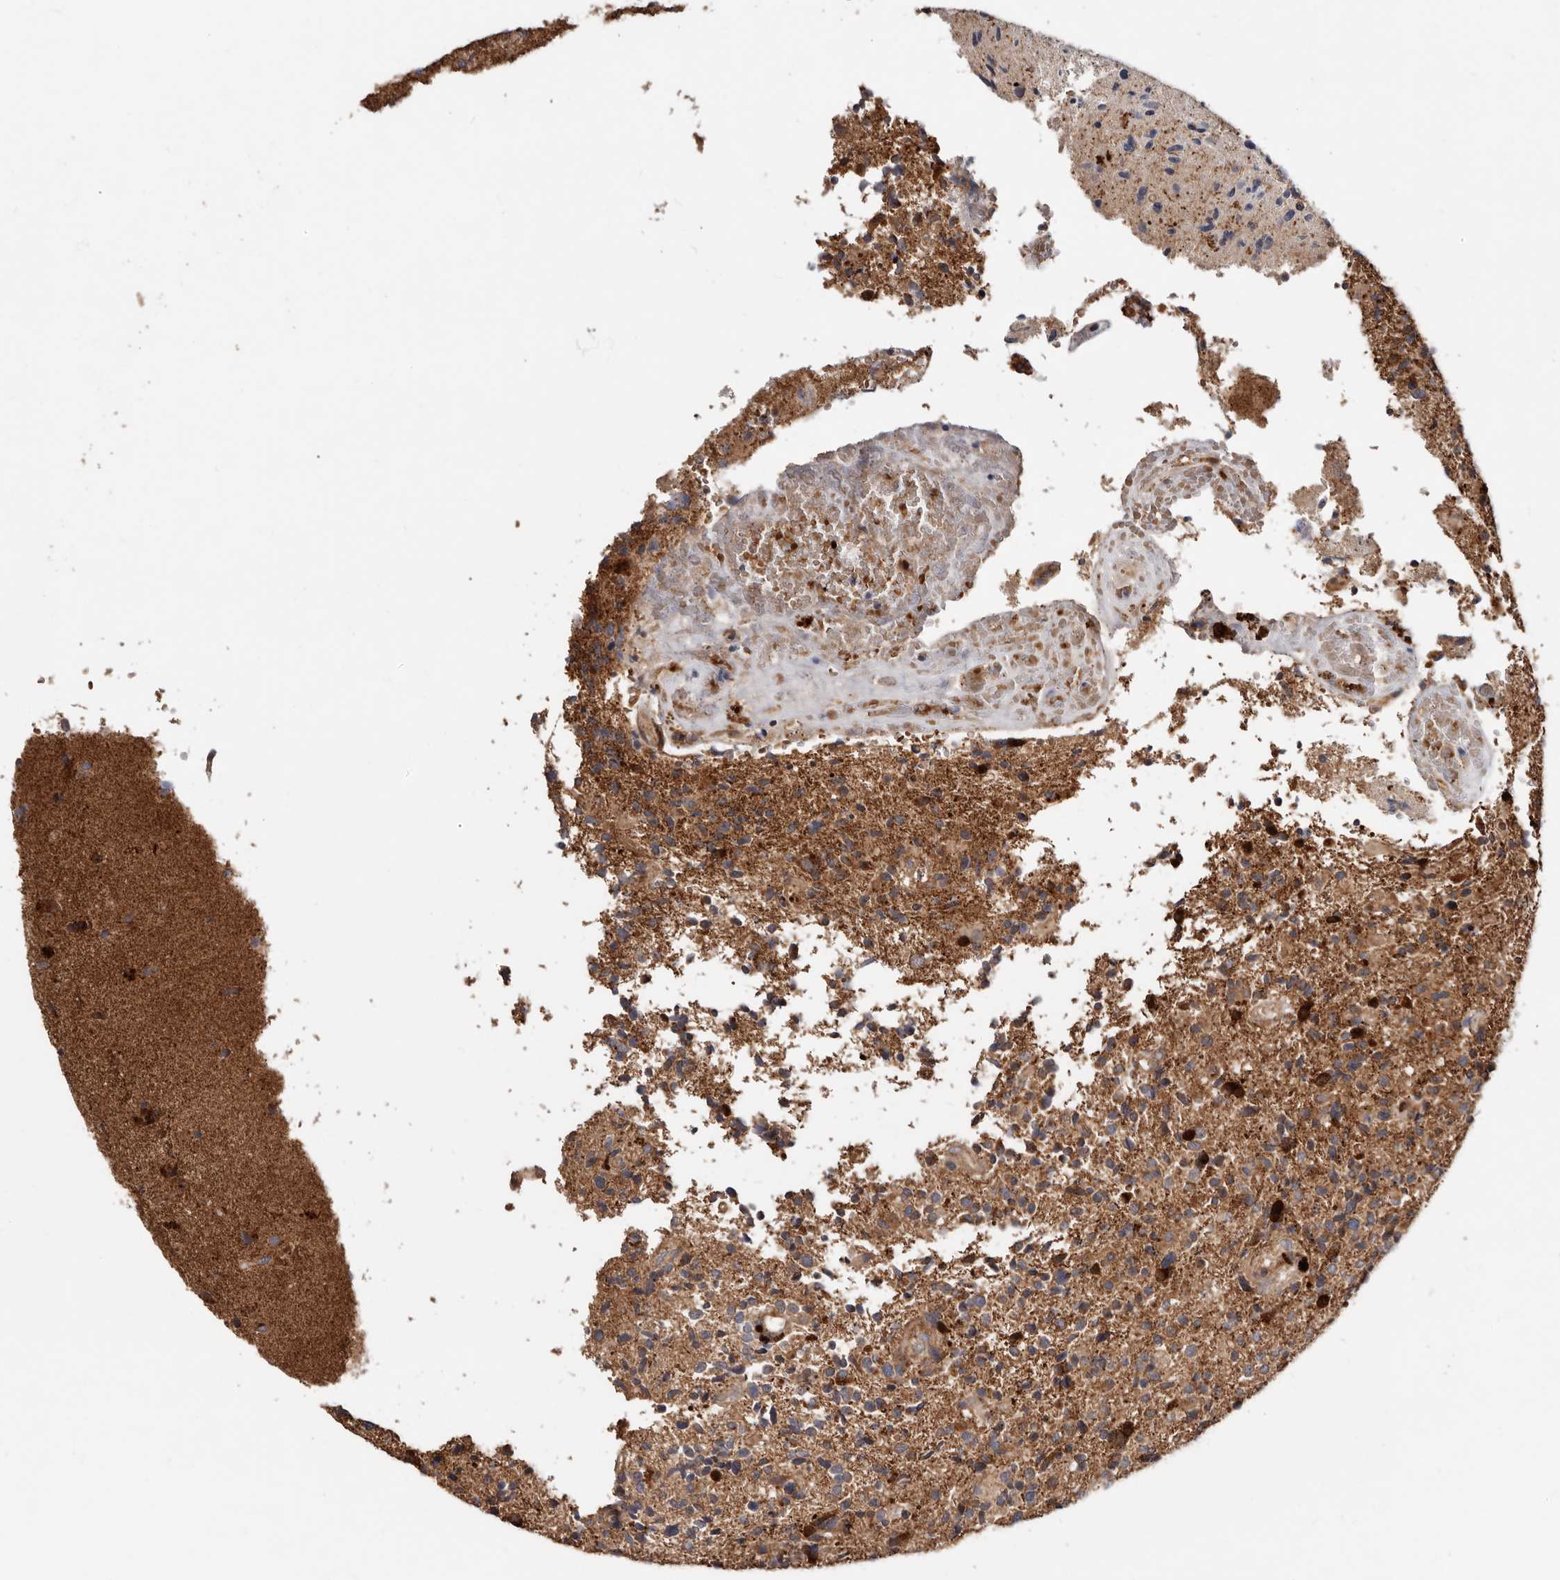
{"staining": {"intensity": "strong", "quantity": "25%-75%", "location": "cytoplasmic/membranous"}, "tissue": "glioma", "cell_type": "Tumor cells", "image_type": "cancer", "snomed": [{"axis": "morphology", "description": "Glioma, malignant, High grade"}, {"axis": "topography", "description": "Brain"}], "caption": "Immunohistochemistry of human glioma displays high levels of strong cytoplasmic/membranous expression in about 25%-75% of tumor cells. The staining was performed using DAB (3,3'-diaminobenzidine) to visualize the protein expression in brown, while the nuclei were stained in blue with hematoxylin (Magnification: 20x).", "gene": "GOT1L1", "patient": {"sex": "male", "age": 72}}